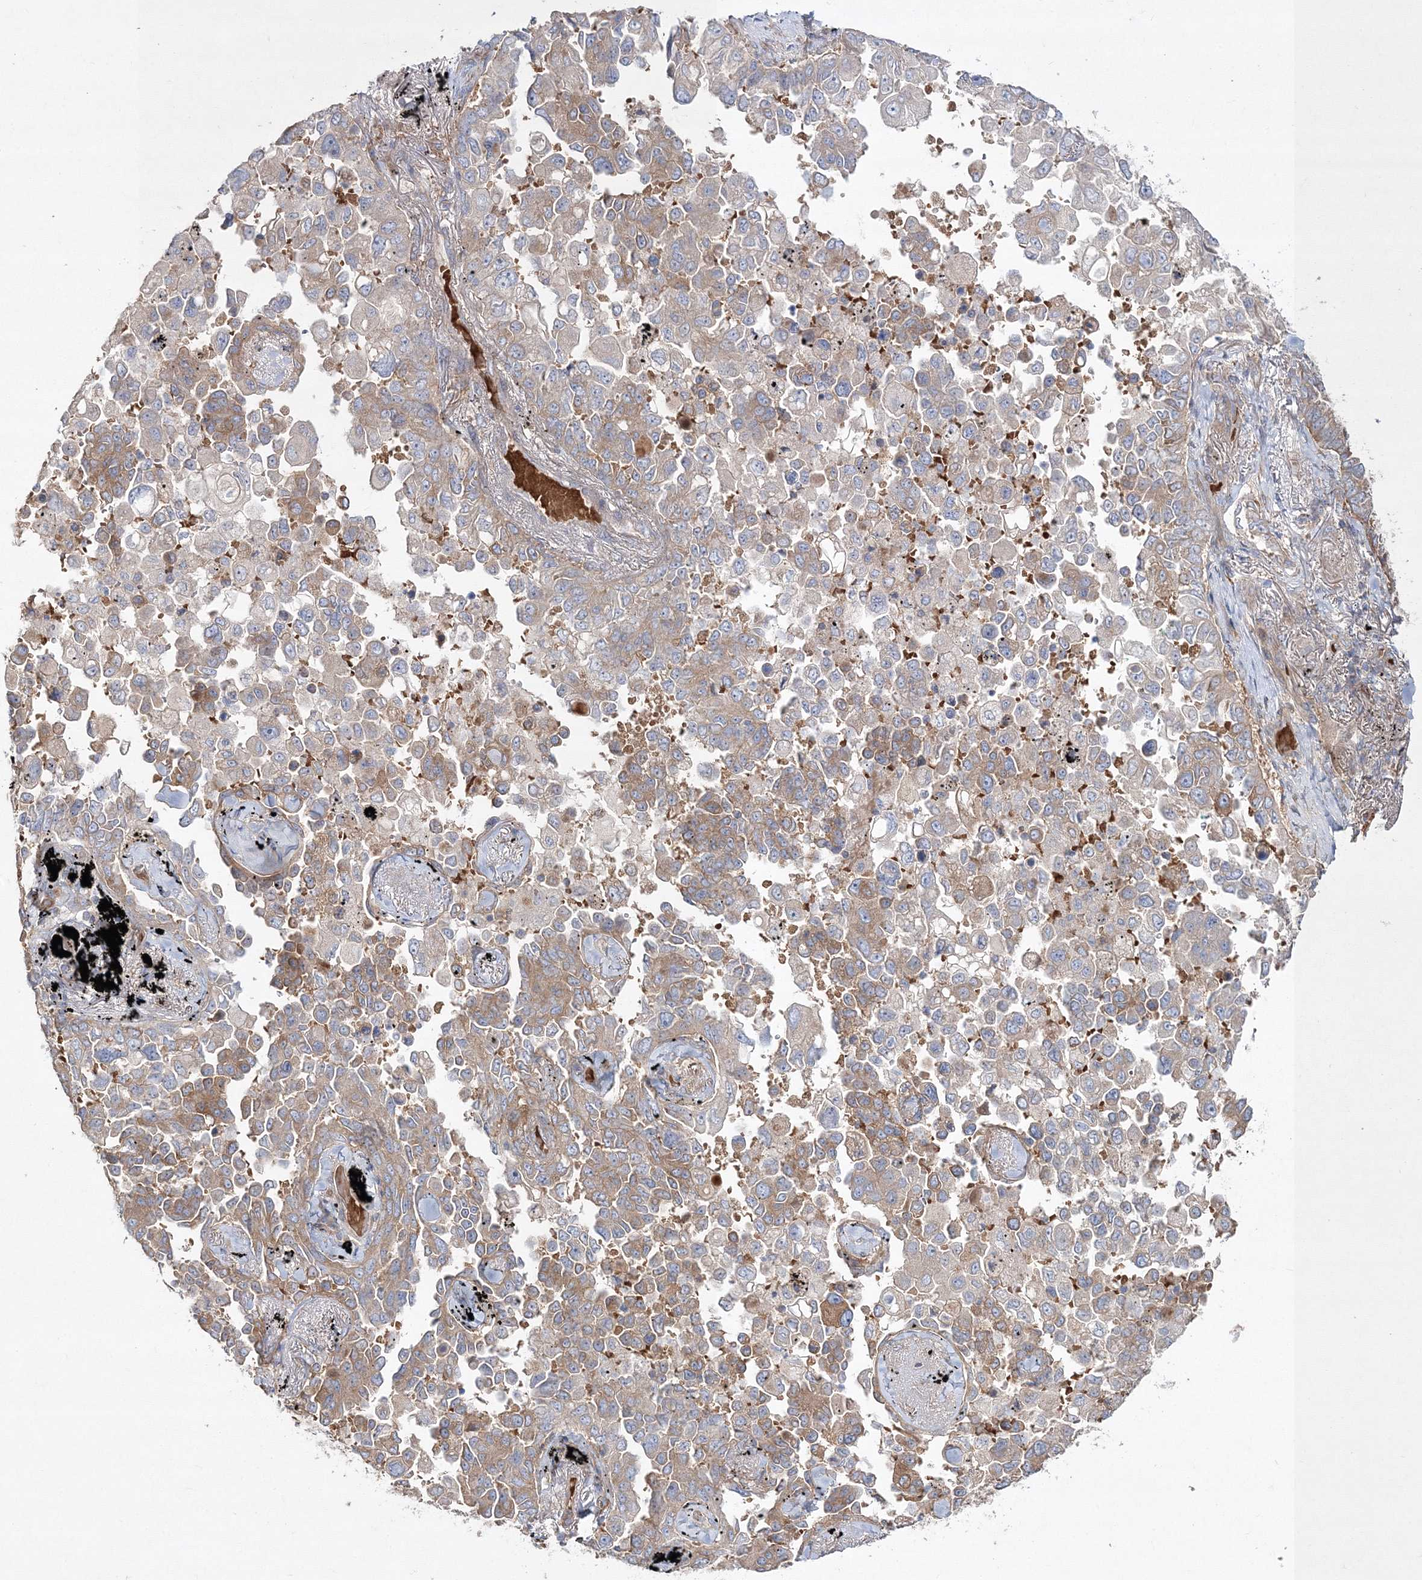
{"staining": {"intensity": "weak", "quantity": "25%-75%", "location": "cytoplasmic/membranous"}, "tissue": "lung cancer", "cell_type": "Tumor cells", "image_type": "cancer", "snomed": [{"axis": "morphology", "description": "Adenocarcinoma, NOS"}, {"axis": "topography", "description": "Lung"}], "caption": "Protein staining exhibits weak cytoplasmic/membranous expression in about 25%-75% of tumor cells in adenocarcinoma (lung).", "gene": "ZSWIM6", "patient": {"sex": "female", "age": 67}}